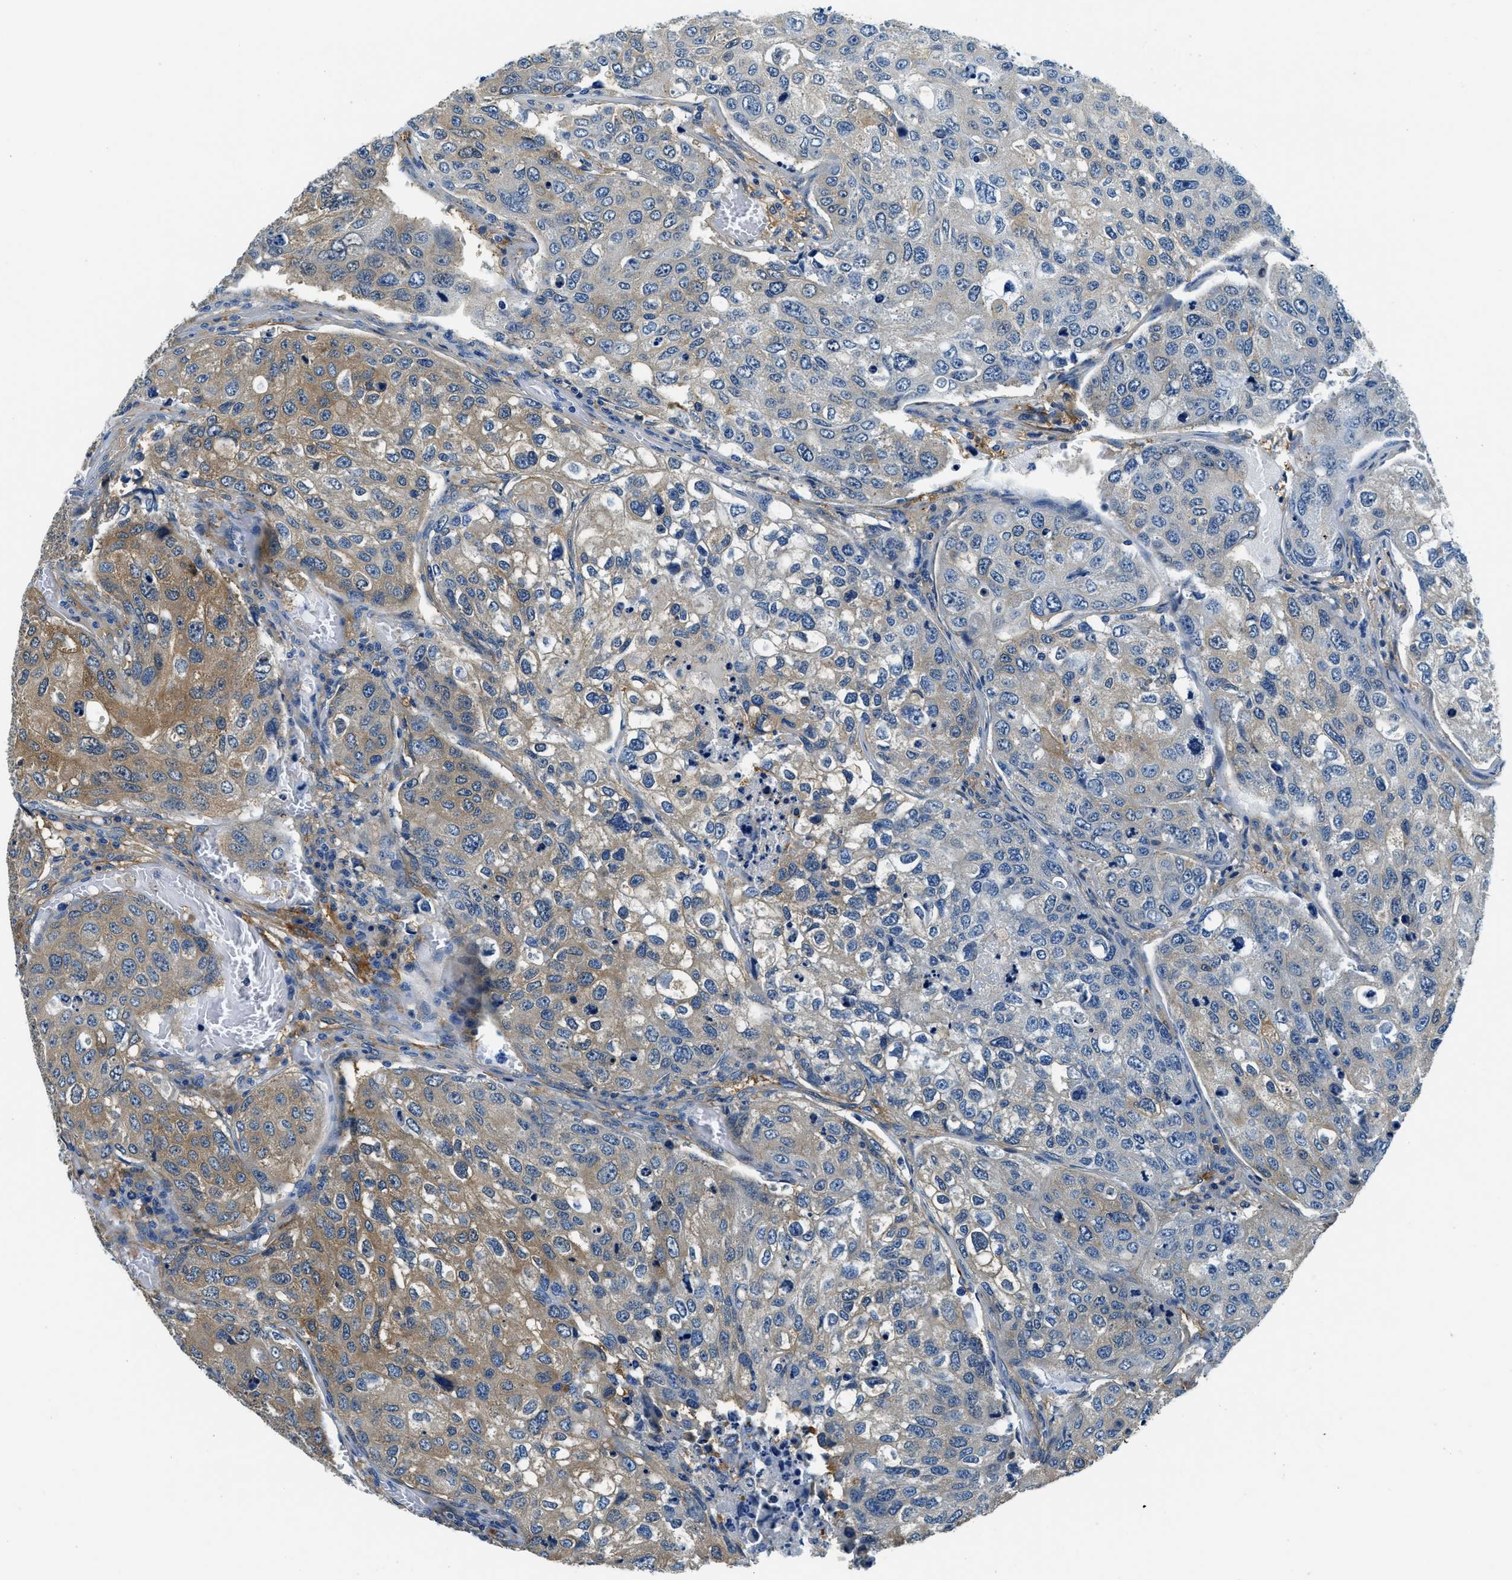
{"staining": {"intensity": "moderate", "quantity": "25%-75%", "location": "cytoplasmic/membranous"}, "tissue": "urothelial cancer", "cell_type": "Tumor cells", "image_type": "cancer", "snomed": [{"axis": "morphology", "description": "Urothelial carcinoma, High grade"}, {"axis": "topography", "description": "Lymph node"}, {"axis": "topography", "description": "Urinary bladder"}], "caption": "Brown immunohistochemical staining in human urothelial cancer shows moderate cytoplasmic/membranous positivity in about 25%-75% of tumor cells. (DAB = brown stain, brightfield microscopy at high magnification).", "gene": "TWF1", "patient": {"sex": "male", "age": 51}}